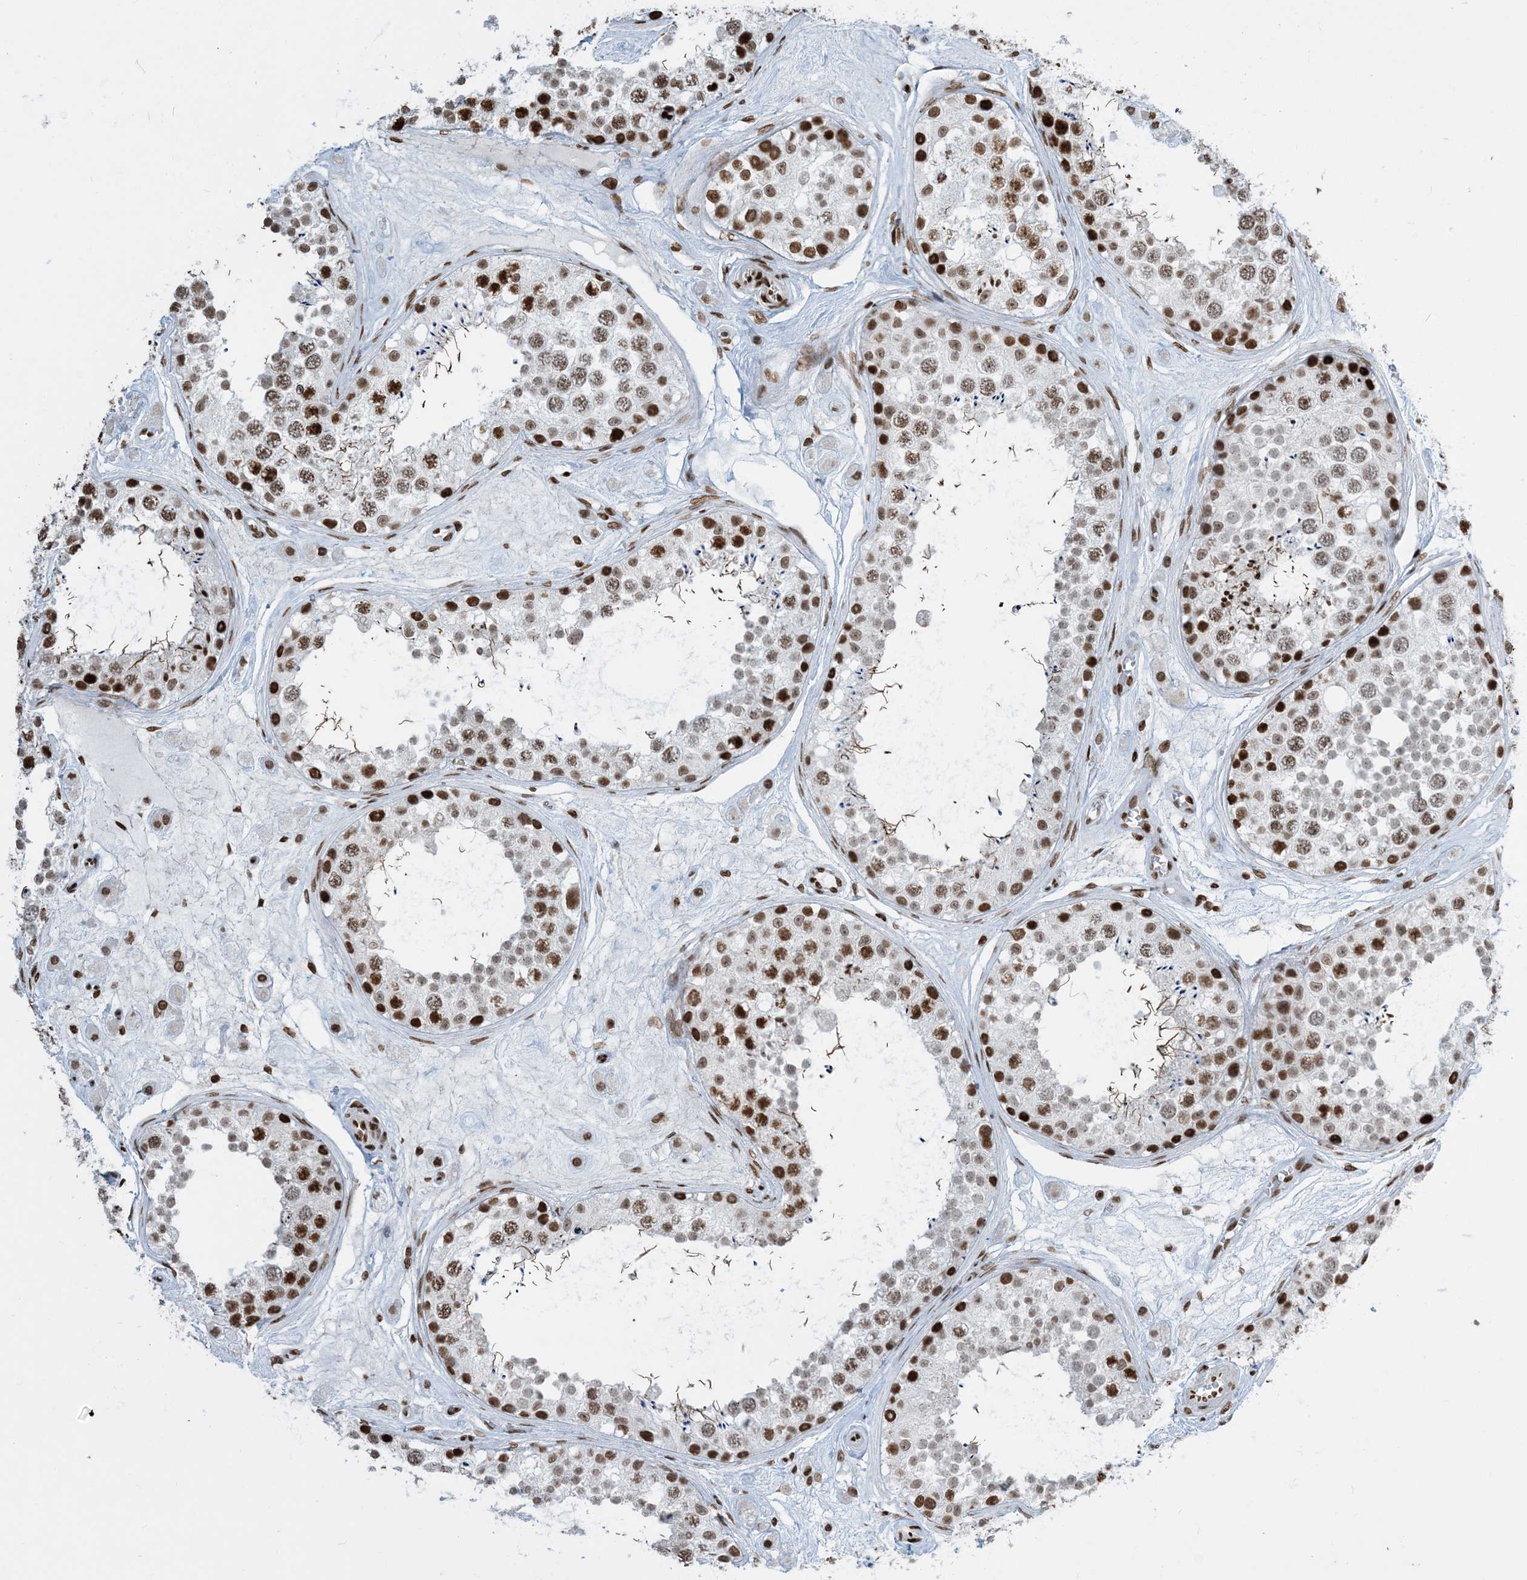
{"staining": {"intensity": "strong", "quantity": "25%-75%", "location": "nuclear"}, "tissue": "testis", "cell_type": "Cells in seminiferous ducts", "image_type": "normal", "snomed": [{"axis": "morphology", "description": "Normal tissue, NOS"}, {"axis": "topography", "description": "Testis"}], "caption": "Immunohistochemistry staining of normal testis, which reveals high levels of strong nuclear staining in about 25%-75% of cells in seminiferous ducts indicating strong nuclear protein expression. The staining was performed using DAB (brown) for protein detection and nuclei were counterstained in hematoxylin (blue).", "gene": "H3", "patient": {"sex": "male", "age": 25}}